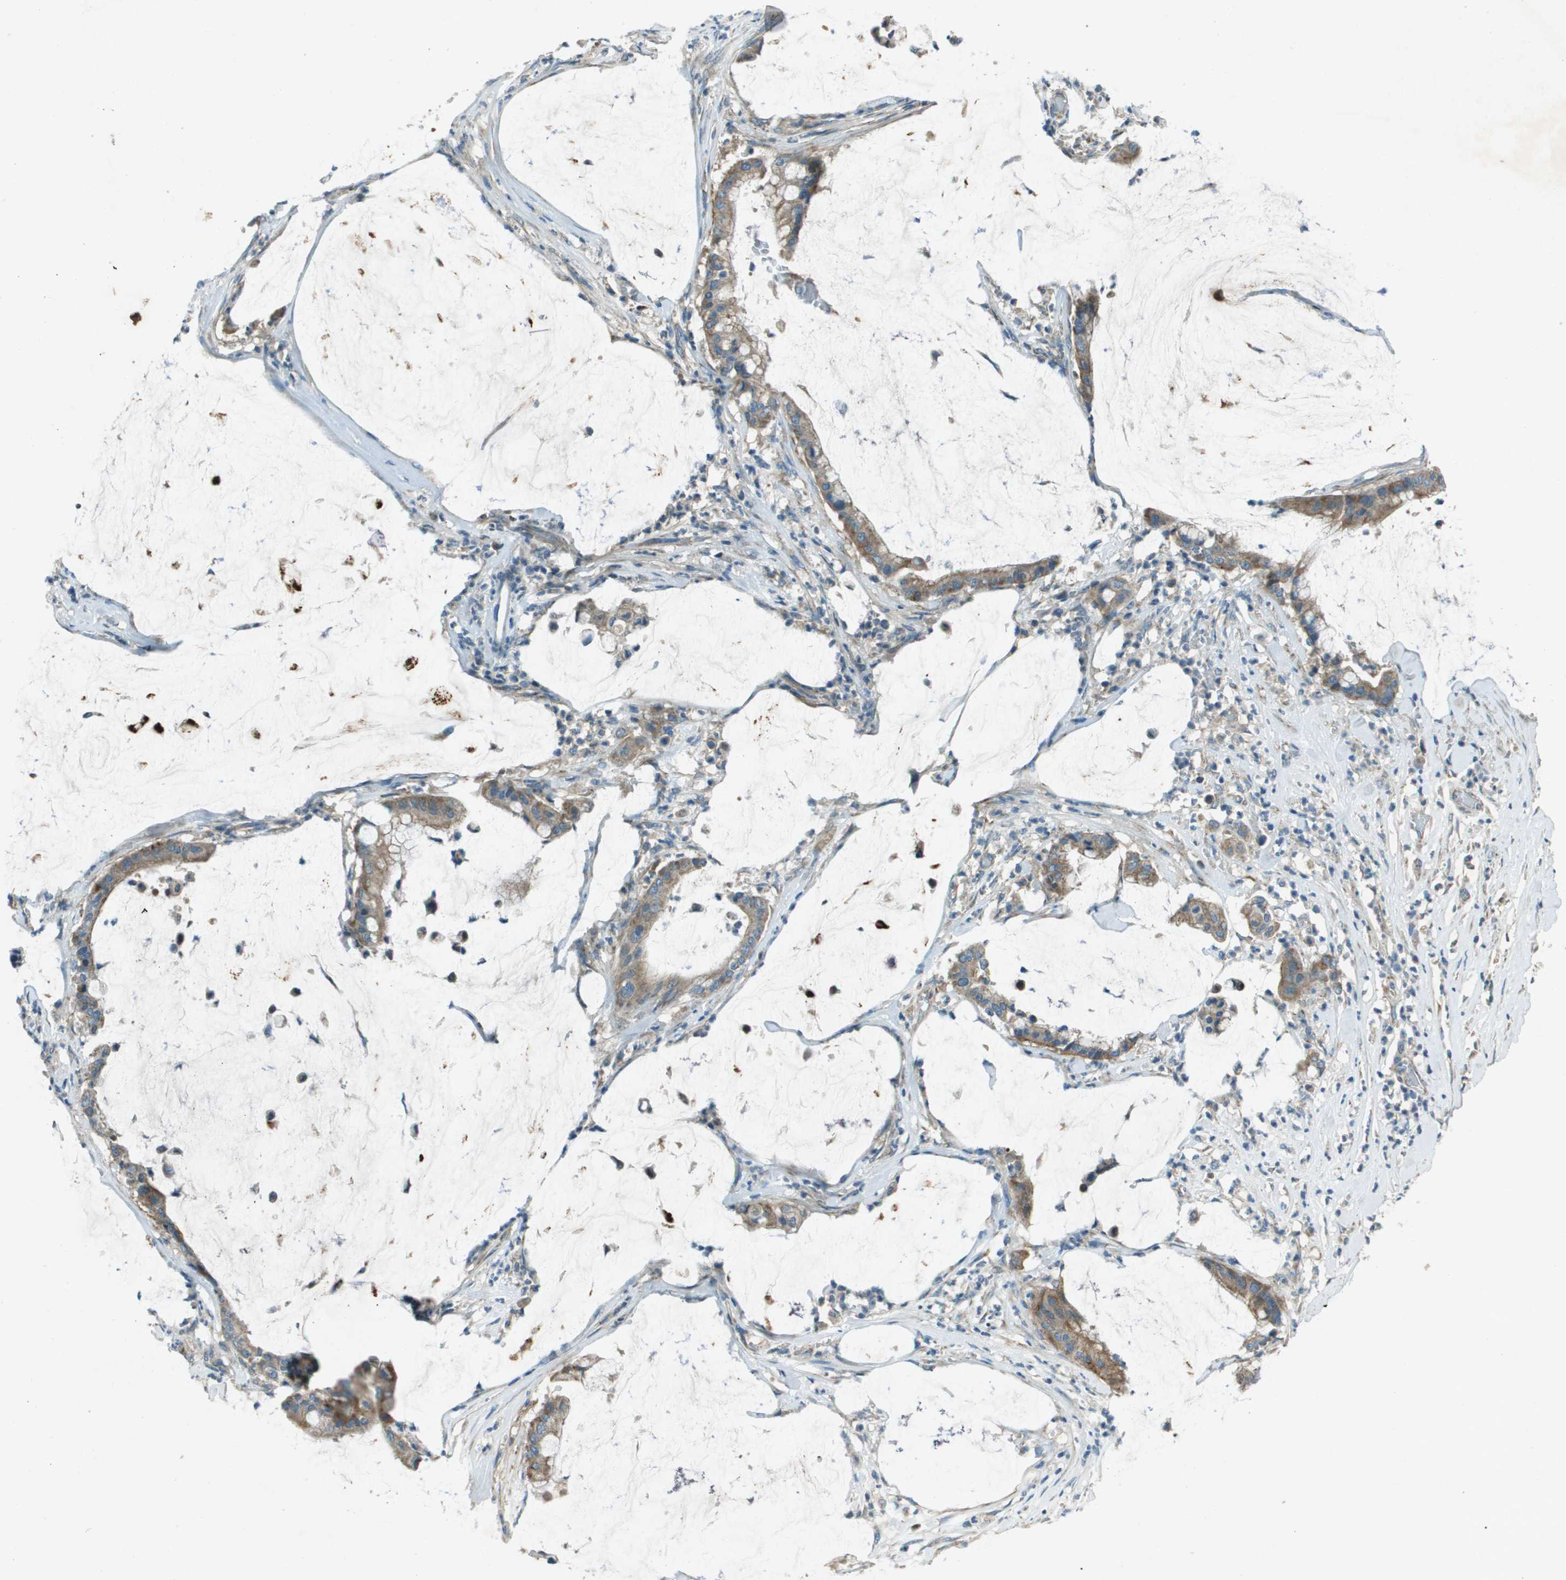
{"staining": {"intensity": "moderate", "quantity": ">75%", "location": "cytoplasmic/membranous"}, "tissue": "pancreatic cancer", "cell_type": "Tumor cells", "image_type": "cancer", "snomed": [{"axis": "morphology", "description": "Adenocarcinoma, NOS"}, {"axis": "topography", "description": "Pancreas"}], "caption": "Brown immunohistochemical staining in human pancreatic cancer (adenocarcinoma) reveals moderate cytoplasmic/membranous staining in about >75% of tumor cells.", "gene": "MIGA1", "patient": {"sex": "male", "age": 41}}